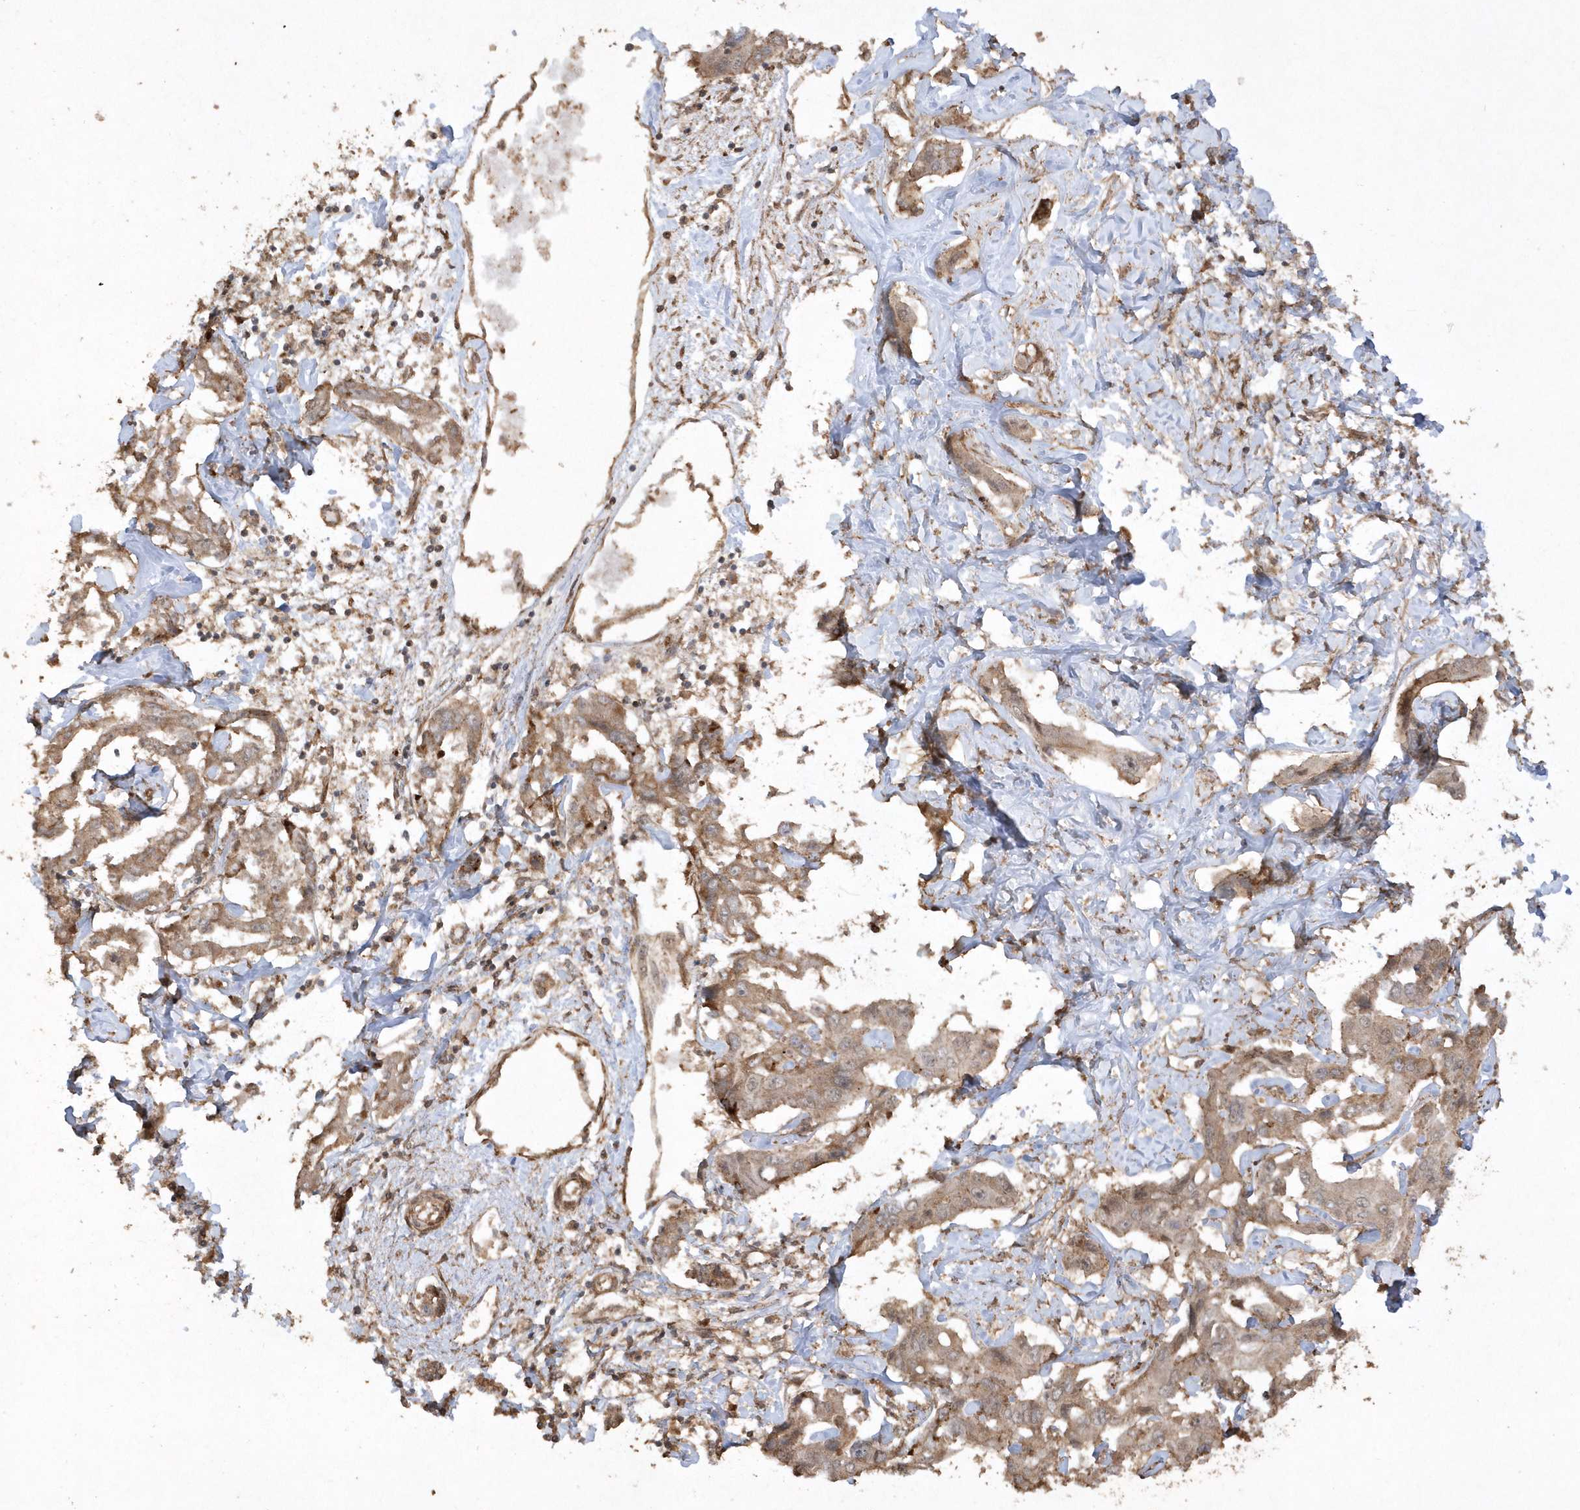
{"staining": {"intensity": "weak", "quantity": ">75%", "location": "cytoplasmic/membranous"}, "tissue": "liver cancer", "cell_type": "Tumor cells", "image_type": "cancer", "snomed": [{"axis": "morphology", "description": "Cholangiocarcinoma"}, {"axis": "topography", "description": "Liver"}], "caption": "IHC histopathology image of liver cholangiocarcinoma stained for a protein (brown), which exhibits low levels of weak cytoplasmic/membranous positivity in about >75% of tumor cells.", "gene": "AVPI1", "patient": {"sex": "male", "age": 59}}